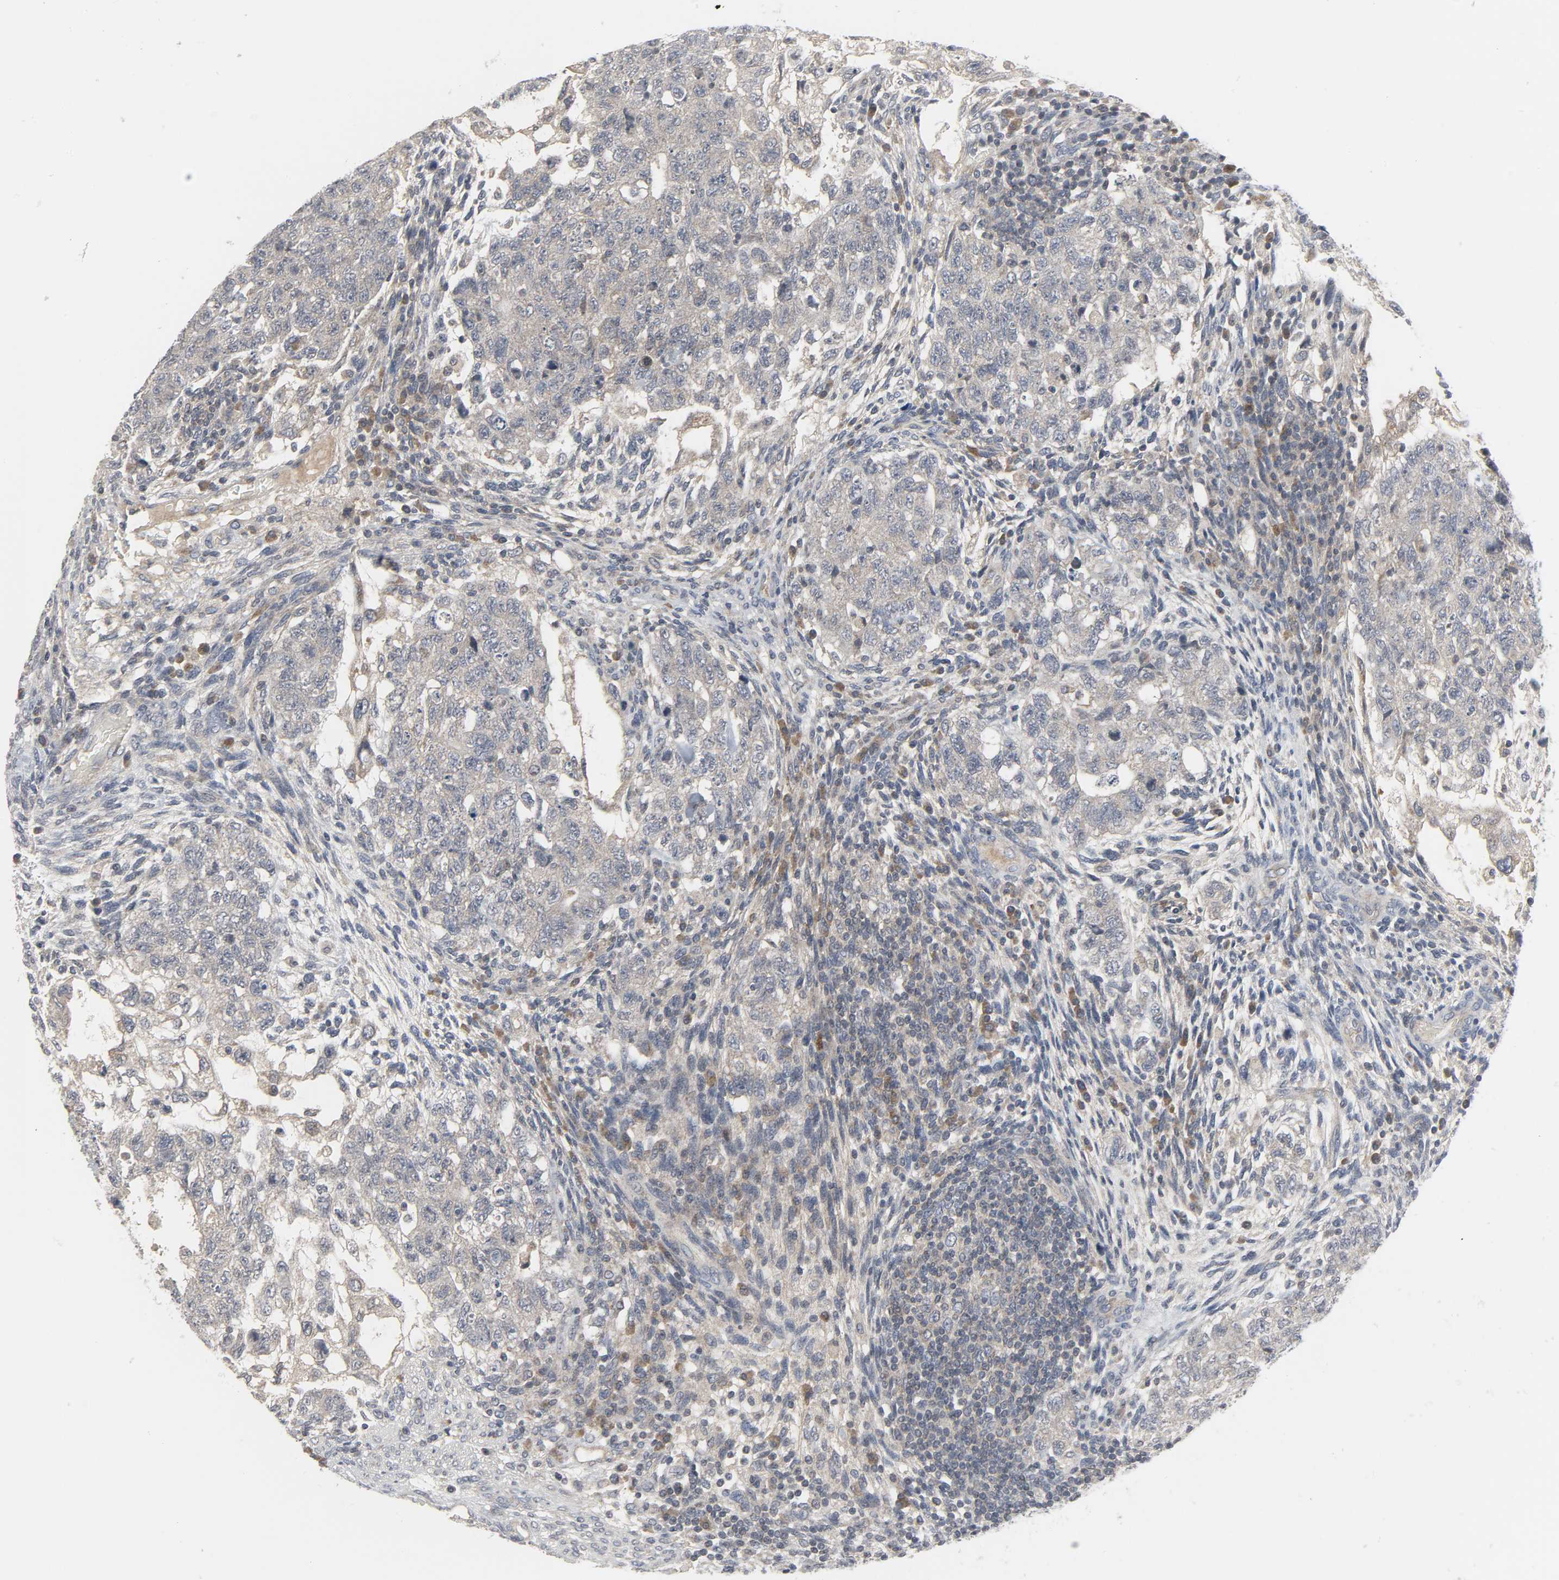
{"staining": {"intensity": "weak", "quantity": "25%-75%", "location": "cytoplasmic/membranous"}, "tissue": "testis cancer", "cell_type": "Tumor cells", "image_type": "cancer", "snomed": [{"axis": "morphology", "description": "Normal tissue, NOS"}, {"axis": "morphology", "description": "Carcinoma, Embryonal, NOS"}, {"axis": "topography", "description": "Testis"}], "caption": "This photomicrograph shows IHC staining of human testis embryonal carcinoma, with low weak cytoplasmic/membranous expression in about 25%-75% of tumor cells.", "gene": "CLIP1", "patient": {"sex": "male", "age": 36}}